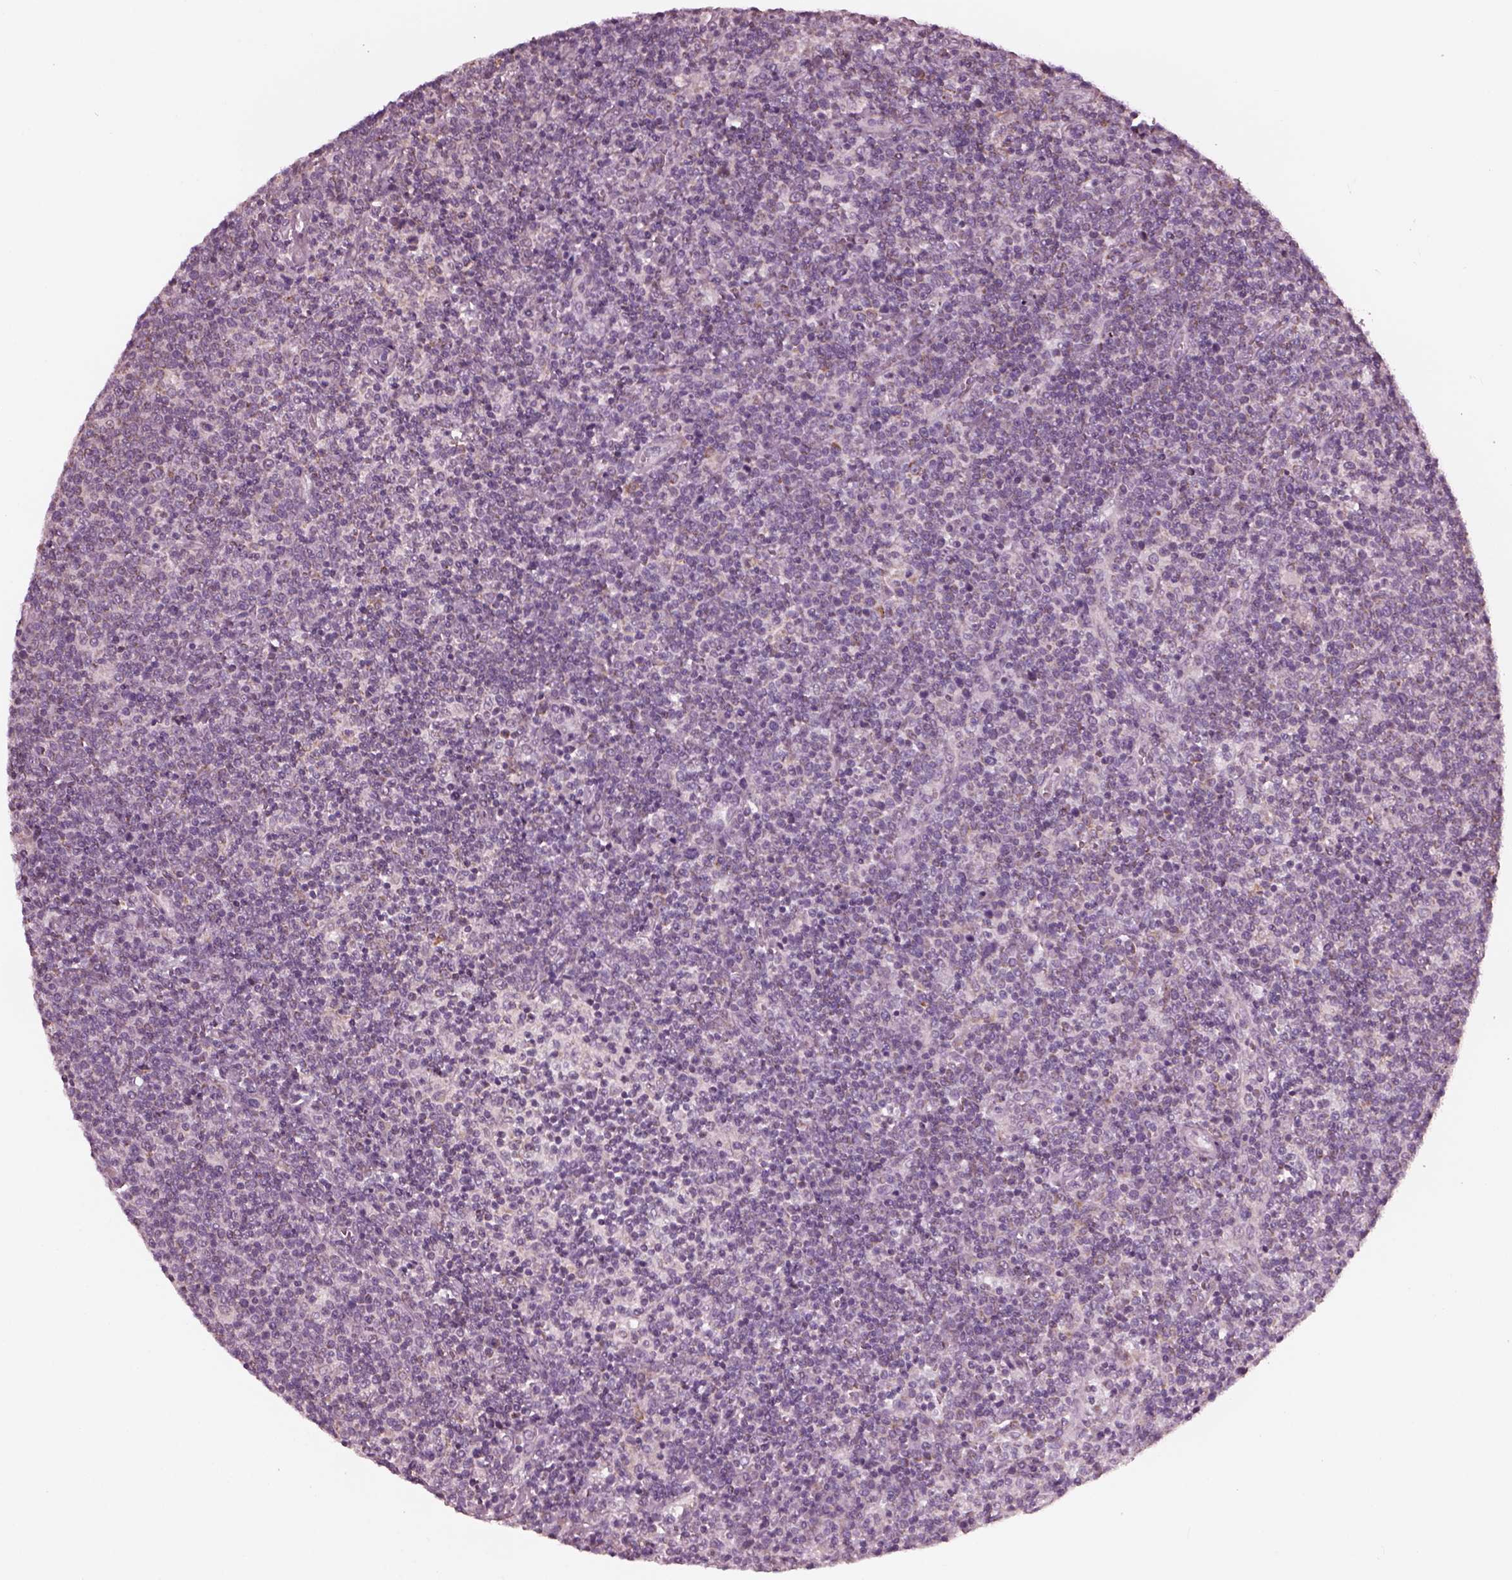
{"staining": {"intensity": "weak", "quantity": "<25%", "location": "cytoplasmic/membranous"}, "tissue": "lymphoma", "cell_type": "Tumor cells", "image_type": "cancer", "snomed": [{"axis": "morphology", "description": "Malignant lymphoma, non-Hodgkin's type, High grade"}, {"axis": "topography", "description": "Lymph node"}], "caption": "DAB (3,3'-diaminobenzidine) immunohistochemical staining of human lymphoma exhibits no significant expression in tumor cells.", "gene": "CELSR3", "patient": {"sex": "male", "age": 61}}